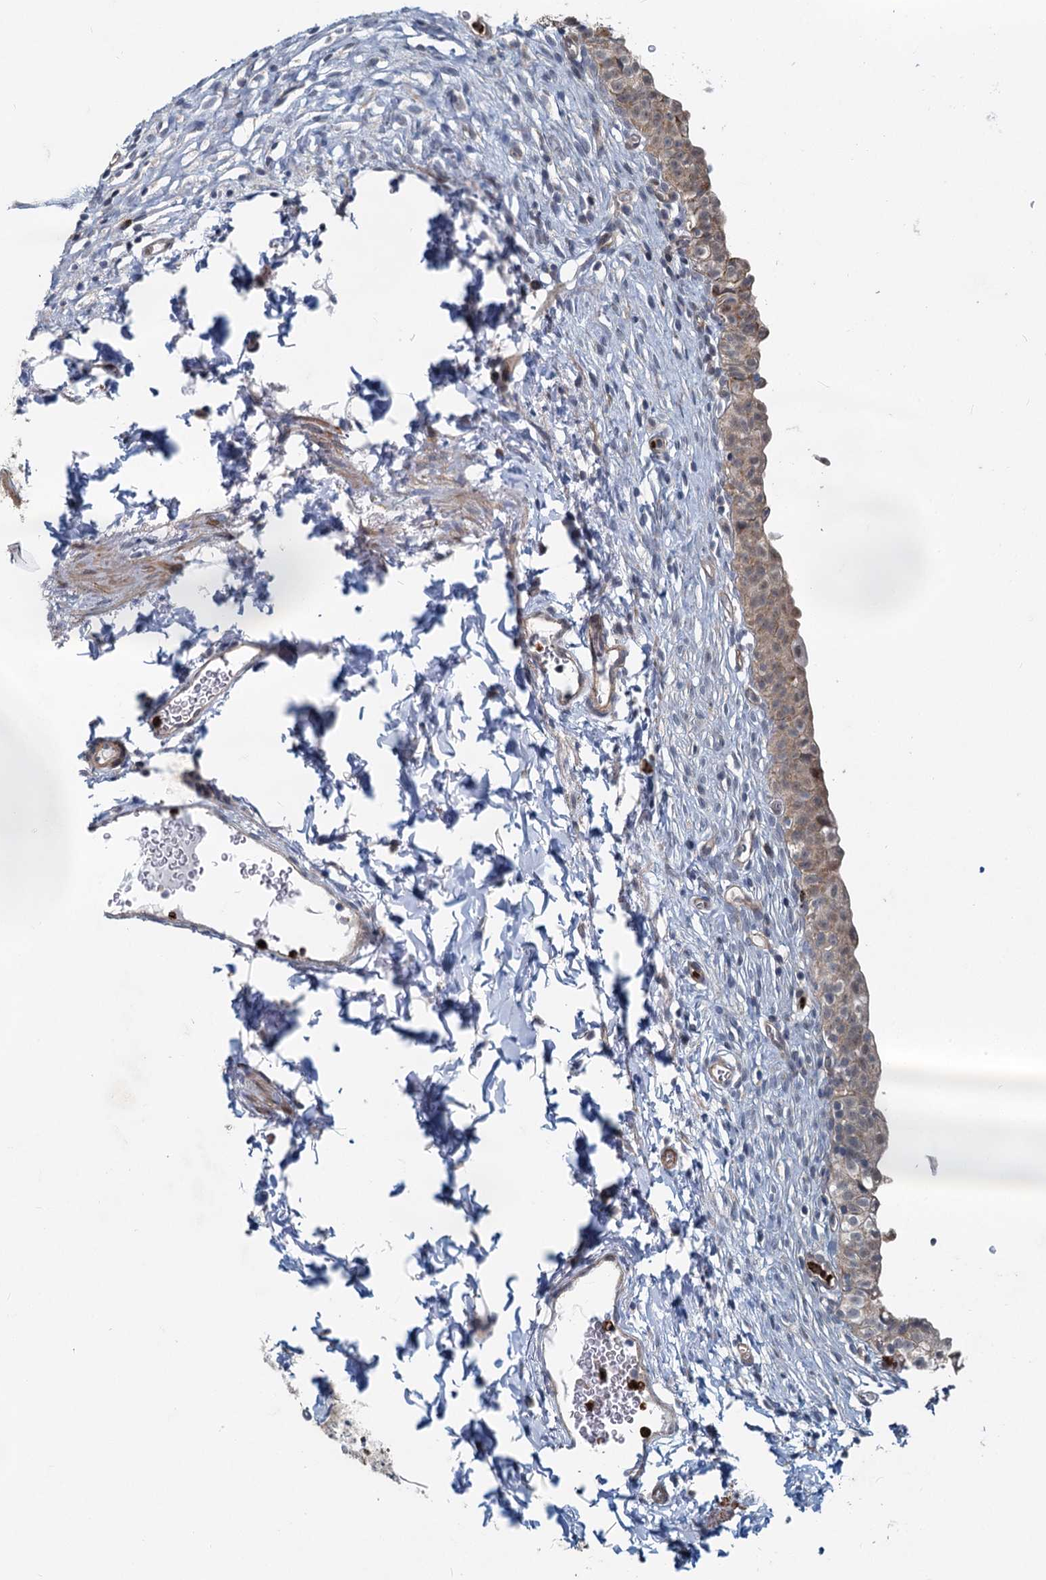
{"staining": {"intensity": "moderate", "quantity": ">75%", "location": "cytoplasmic/membranous"}, "tissue": "urinary bladder", "cell_type": "Urothelial cells", "image_type": "normal", "snomed": [{"axis": "morphology", "description": "Normal tissue, NOS"}, {"axis": "topography", "description": "Urinary bladder"}], "caption": "Immunohistochemical staining of unremarkable human urinary bladder displays >75% levels of moderate cytoplasmic/membranous protein expression in about >75% of urothelial cells.", "gene": "ADCY2", "patient": {"sex": "male", "age": 55}}